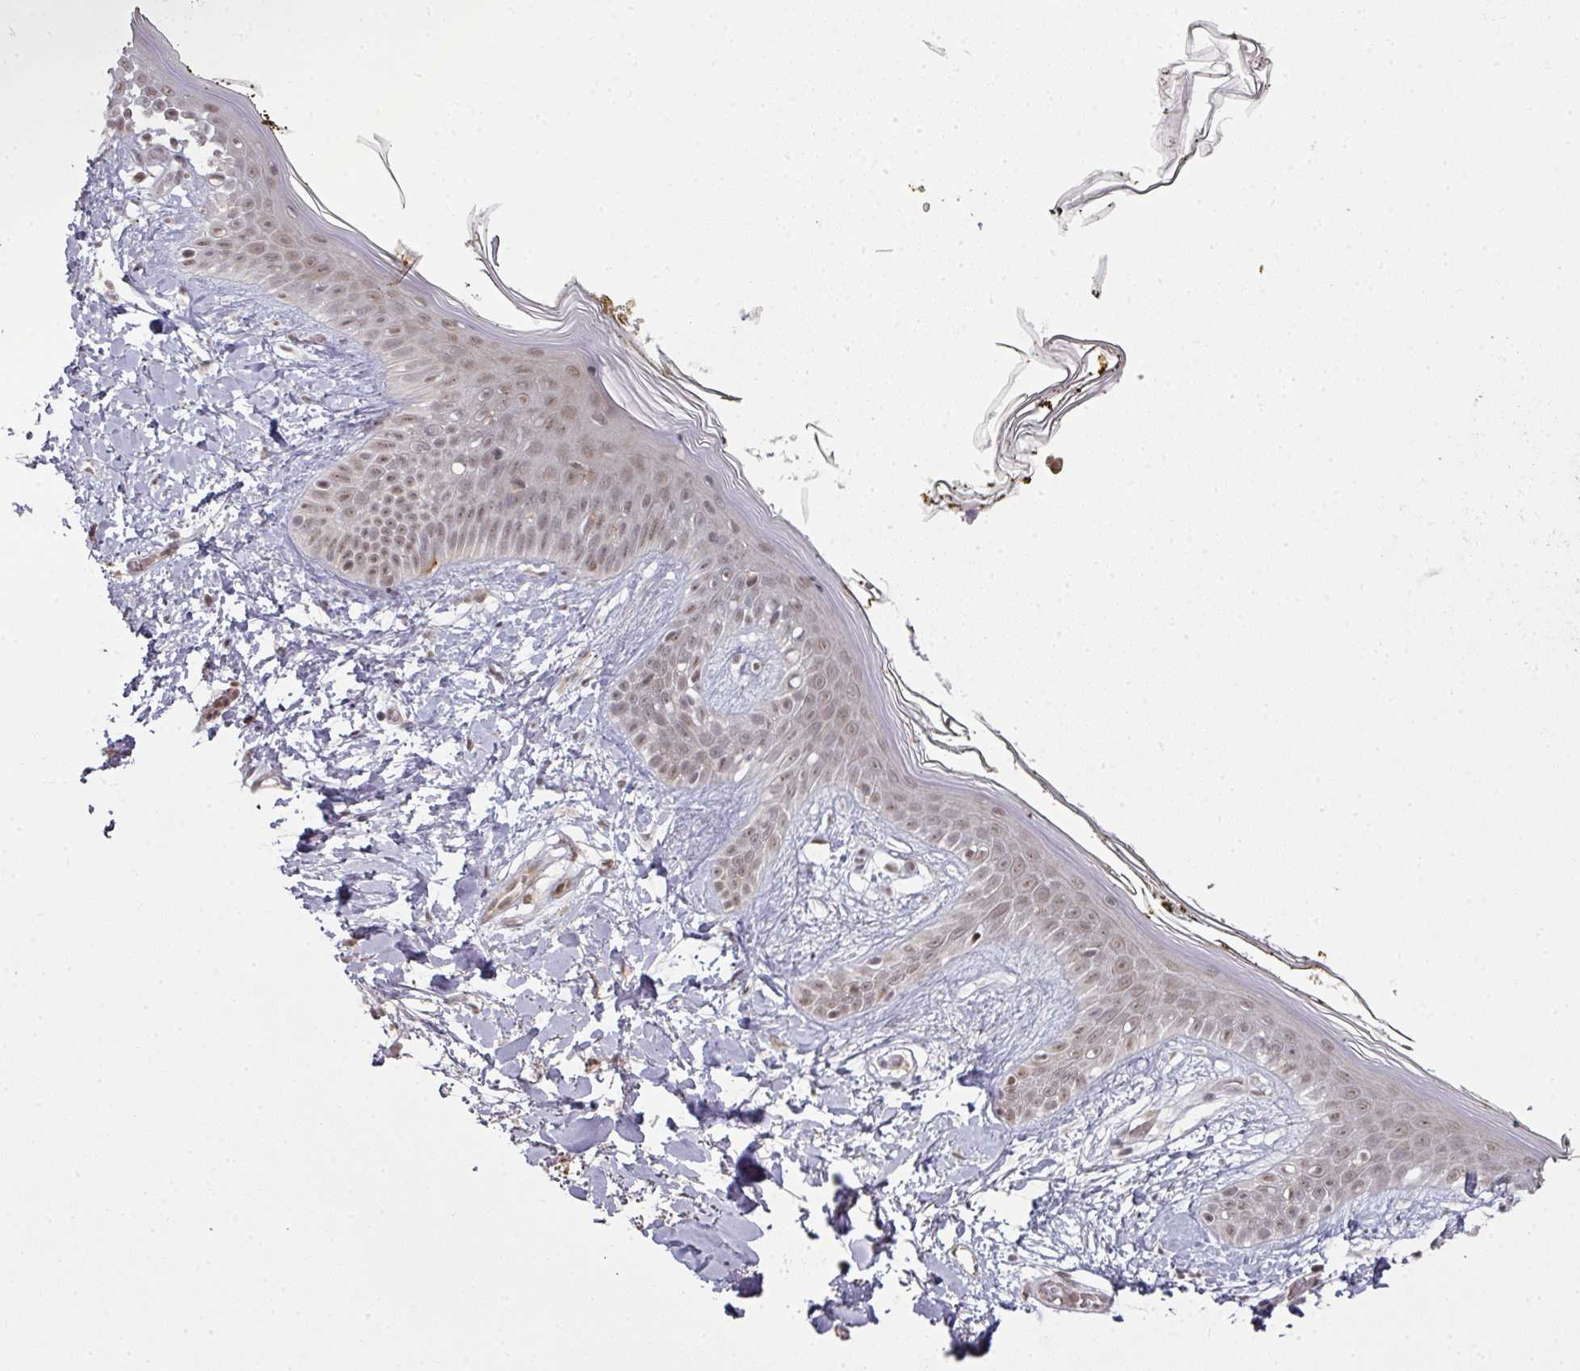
{"staining": {"intensity": "weak", "quantity": ">75%", "location": "nuclear"}, "tissue": "skin", "cell_type": "Fibroblasts", "image_type": "normal", "snomed": [{"axis": "morphology", "description": "Normal tissue, NOS"}, {"axis": "topography", "description": "Skin"}], "caption": "Protein expression analysis of benign skin exhibits weak nuclear staining in about >75% of fibroblasts. The protein is shown in brown color, while the nuclei are stained blue.", "gene": "GTF2H3", "patient": {"sex": "female", "age": 34}}